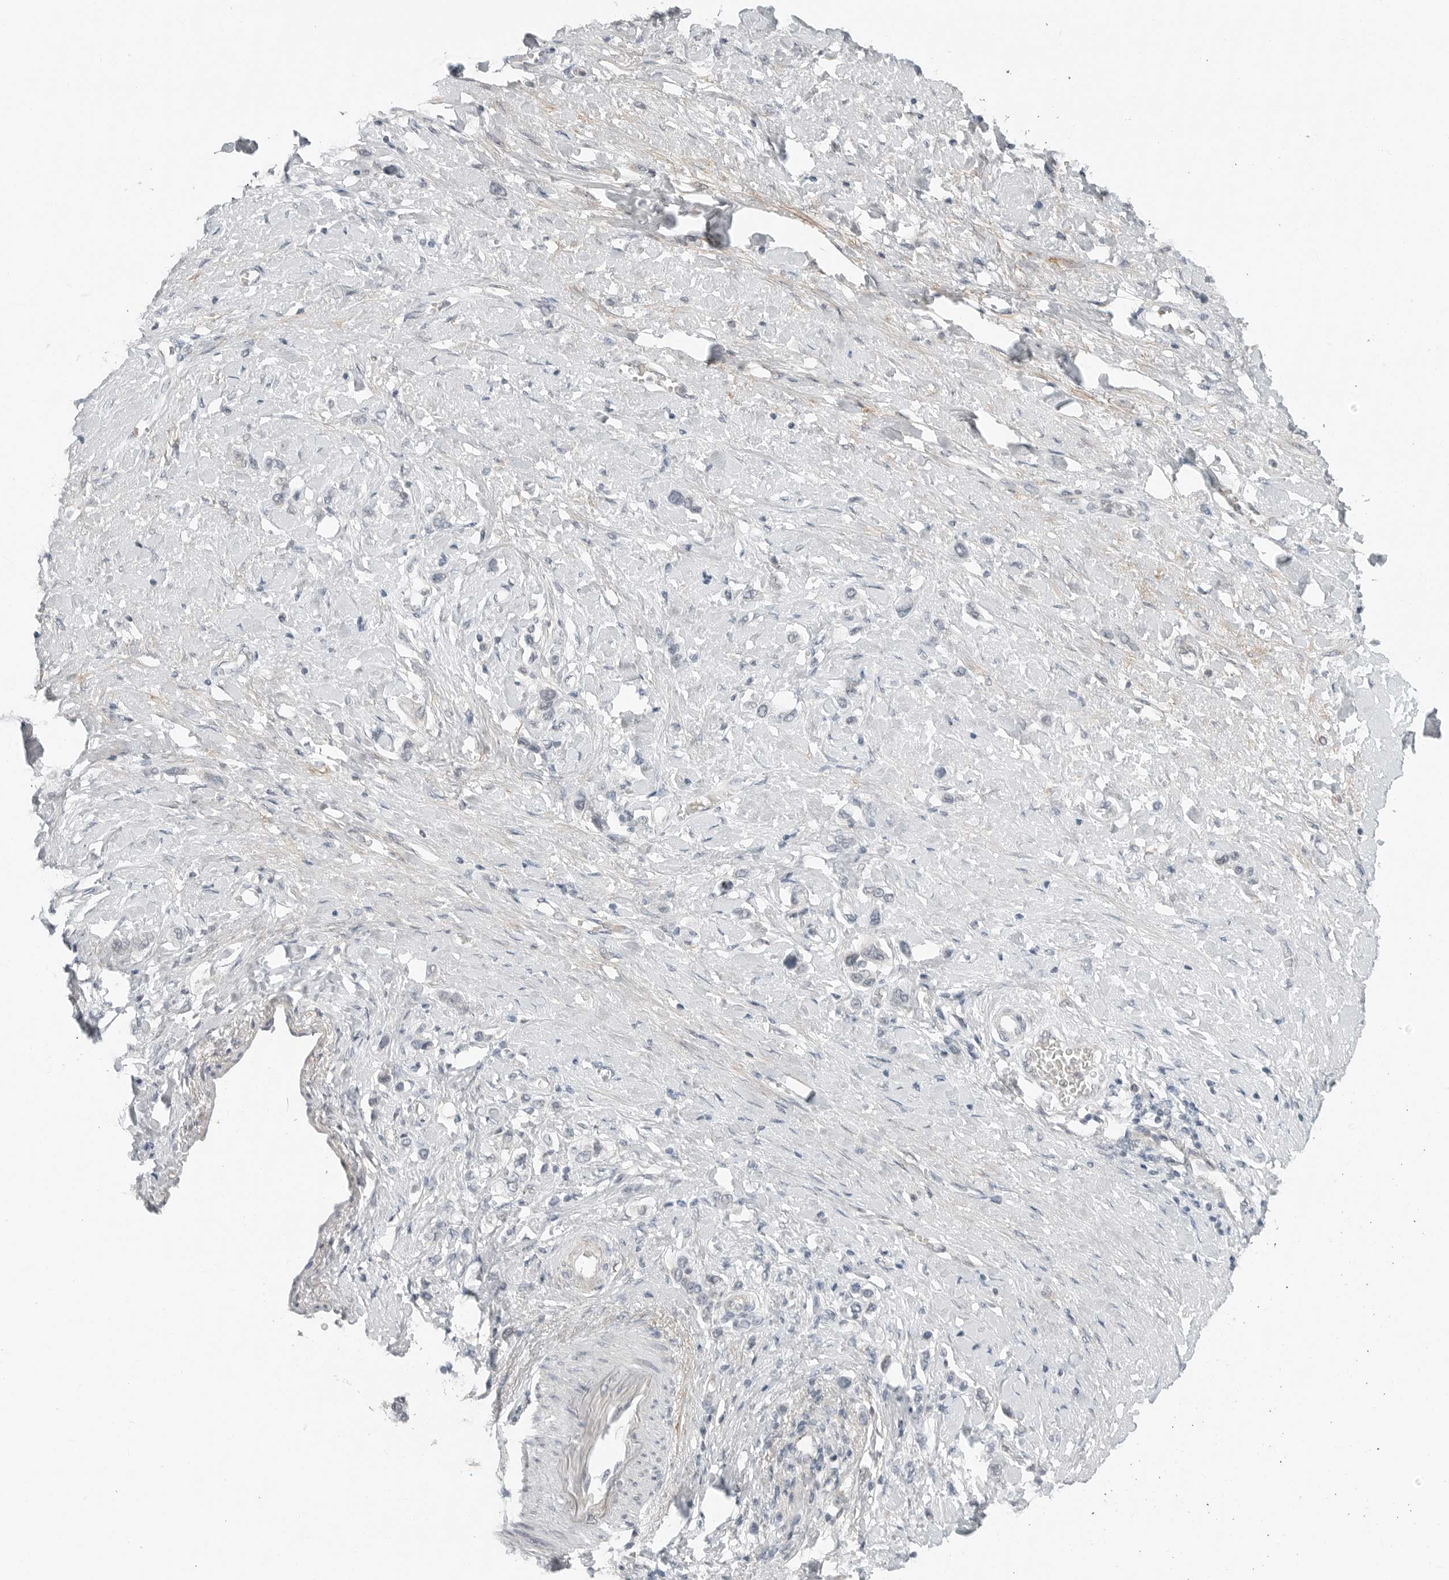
{"staining": {"intensity": "negative", "quantity": "none", "location": "none"}, "tissue": "stomach cancer", "cell_type": "Tumor cells", "image_type": "cancer", "snomed": [{"axis": "morphology", "description": "Adenocarcinoma, NOS"}, {"axis": "topography", "description": "Stomach"}], "caption": "IHC histopathology image of stomach adenocarcinoma stained for a protein (brown), which displays no staining in tumor cells. The staining was performed using DAB (3,3'-diaminobenzidine) to visualize the protein expression in brown, while the nuclei were stained in blue with hematoxylin (Magnification: 20x).", "gene": "FCRLB", "patient": {"sex": "female", "age": 65}}